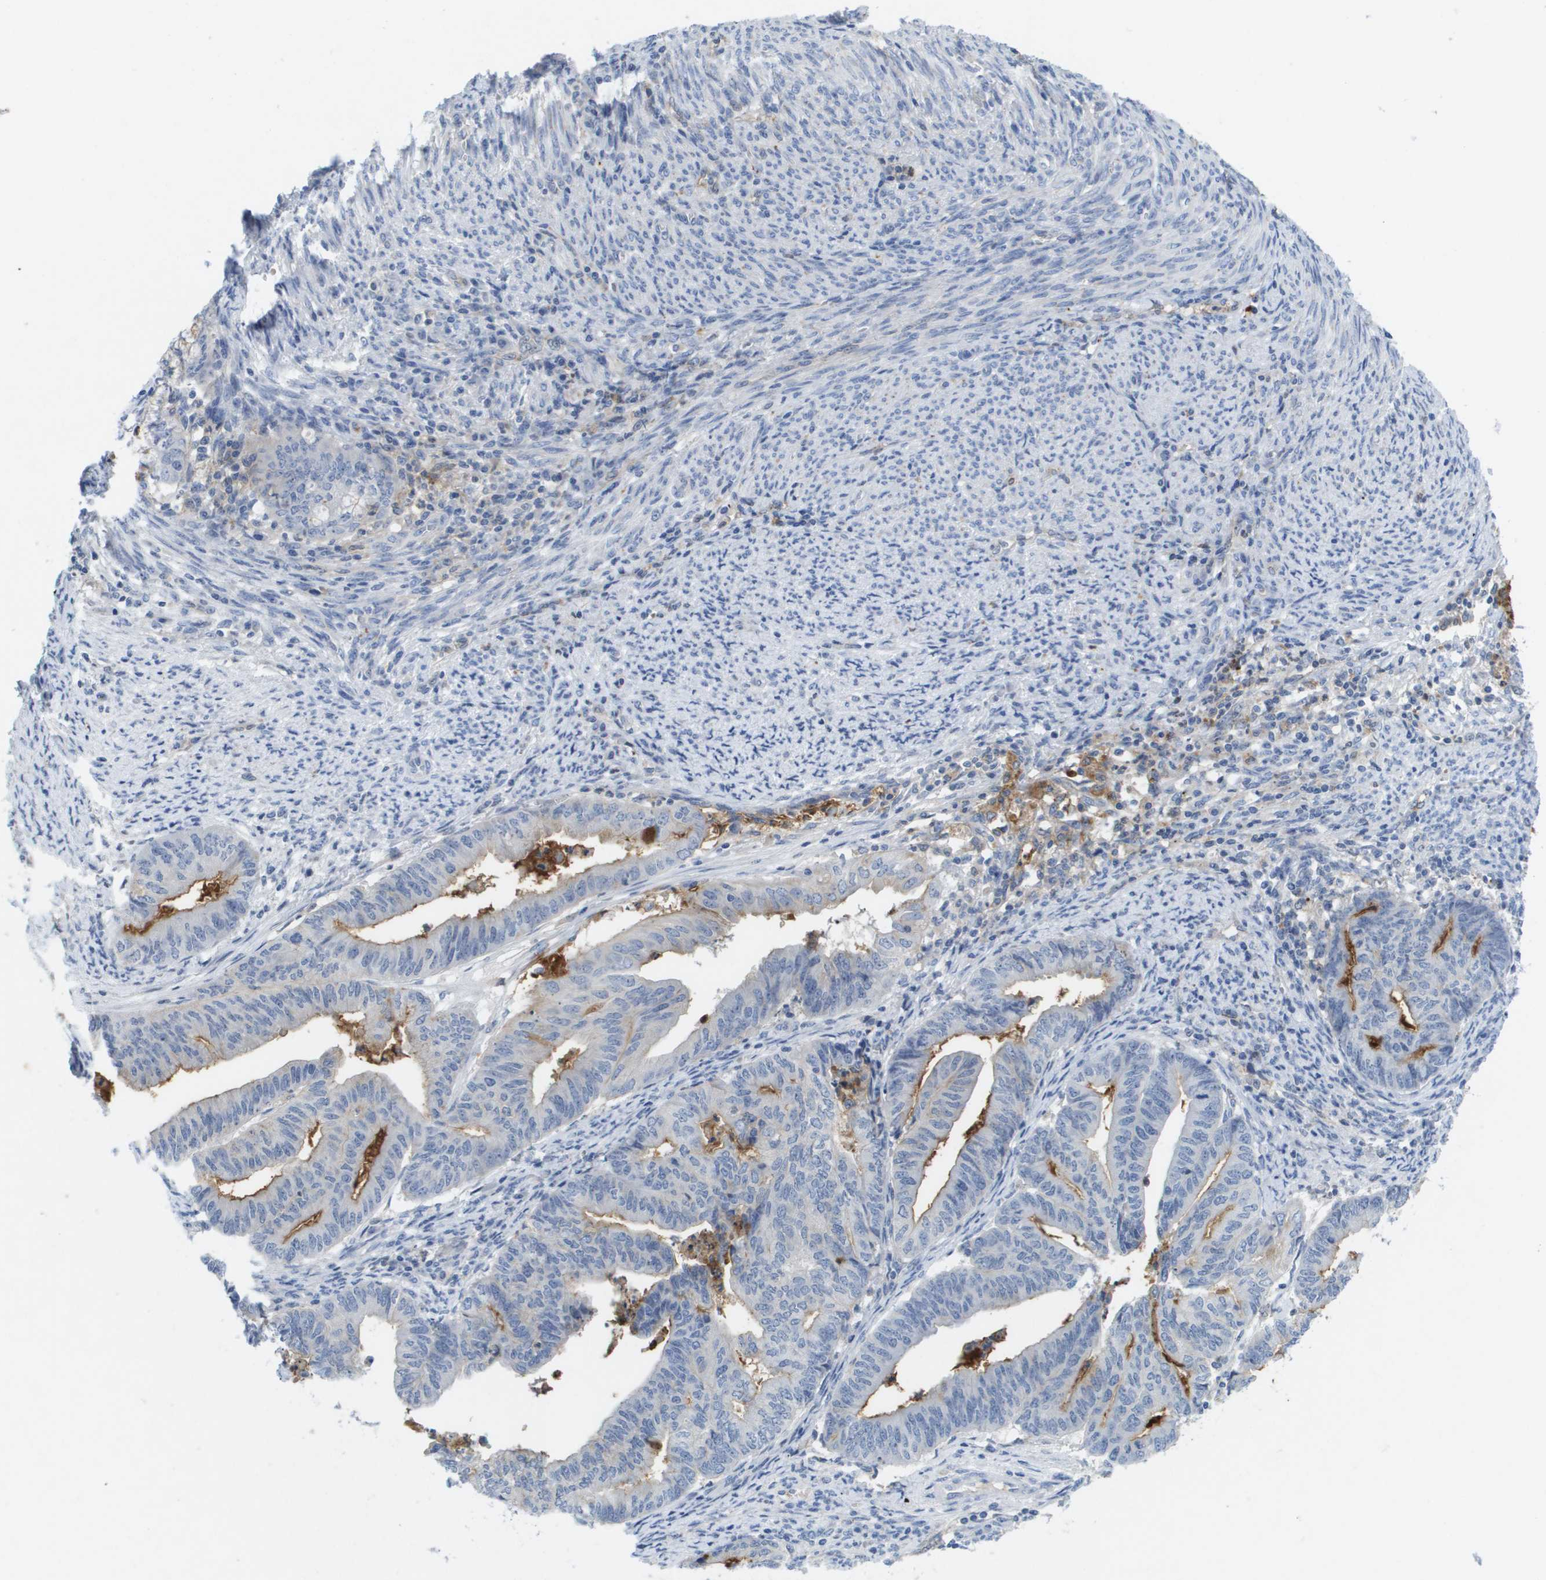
{"staining": {"intensity": "moderate", "quantity": "<25%", "location": "cytoplasmic/membranous"}, "tissue": "endometrial cancer", "cell_type": "Tumor cells", "image_type": "cancer", "snomed": [{"axis": "morphology", "description": "Adenocarcinoma, NOS"}, {"axis": "topography", "description": "Endometrium"}], "caption": "The micrograph shows a brown stain indicating the presence of a protein in the cytoplasmic/membranous of tumor cells in endometrial adenocarcinoma.", "gene": "LIPG", "patient": {"sex": "female", "age": 79}}